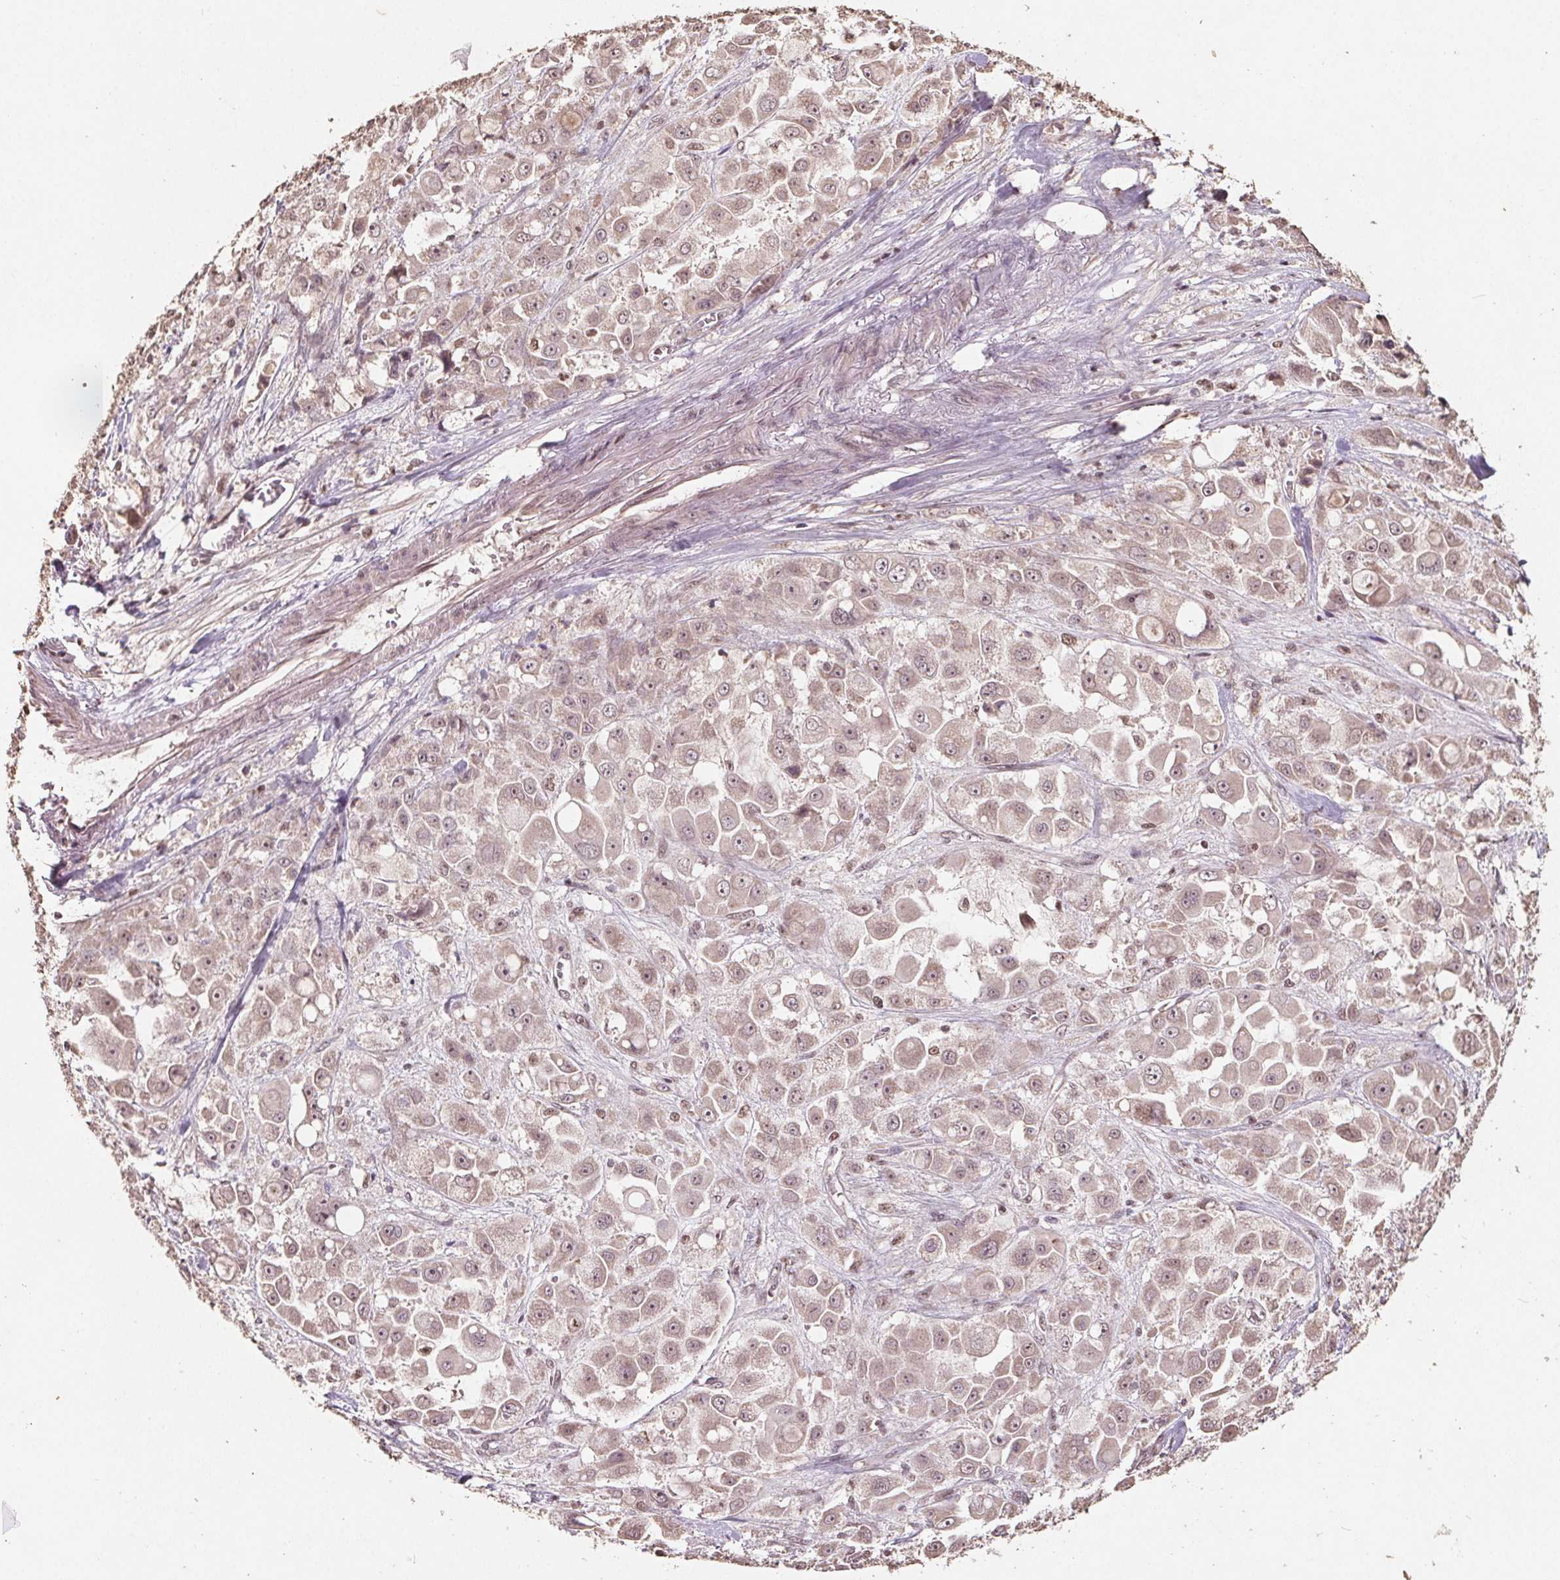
{"staining": {"intensity": "weak", "quantity": "25%-75%", "location": "cytoplasmic/membranous,nuclear"}, "tissue": "stomach cancer", "cell_type": "Tumor cells", "image_type": "cancer", "snomed": [{"axis": "morphology", "description": "Adenocarcinoma, NOS"}, {"axis": "topography", "description": "Stomach"}], "caption": "Protein expression analysis of stomach adenocarcinoma demonstrates weak cytoplasmic/membranous and nuclear staining in about 25%-75% of tumor cells.", "gene": "DNMT3B", "patient": {"sex": "female", "age": 76}}